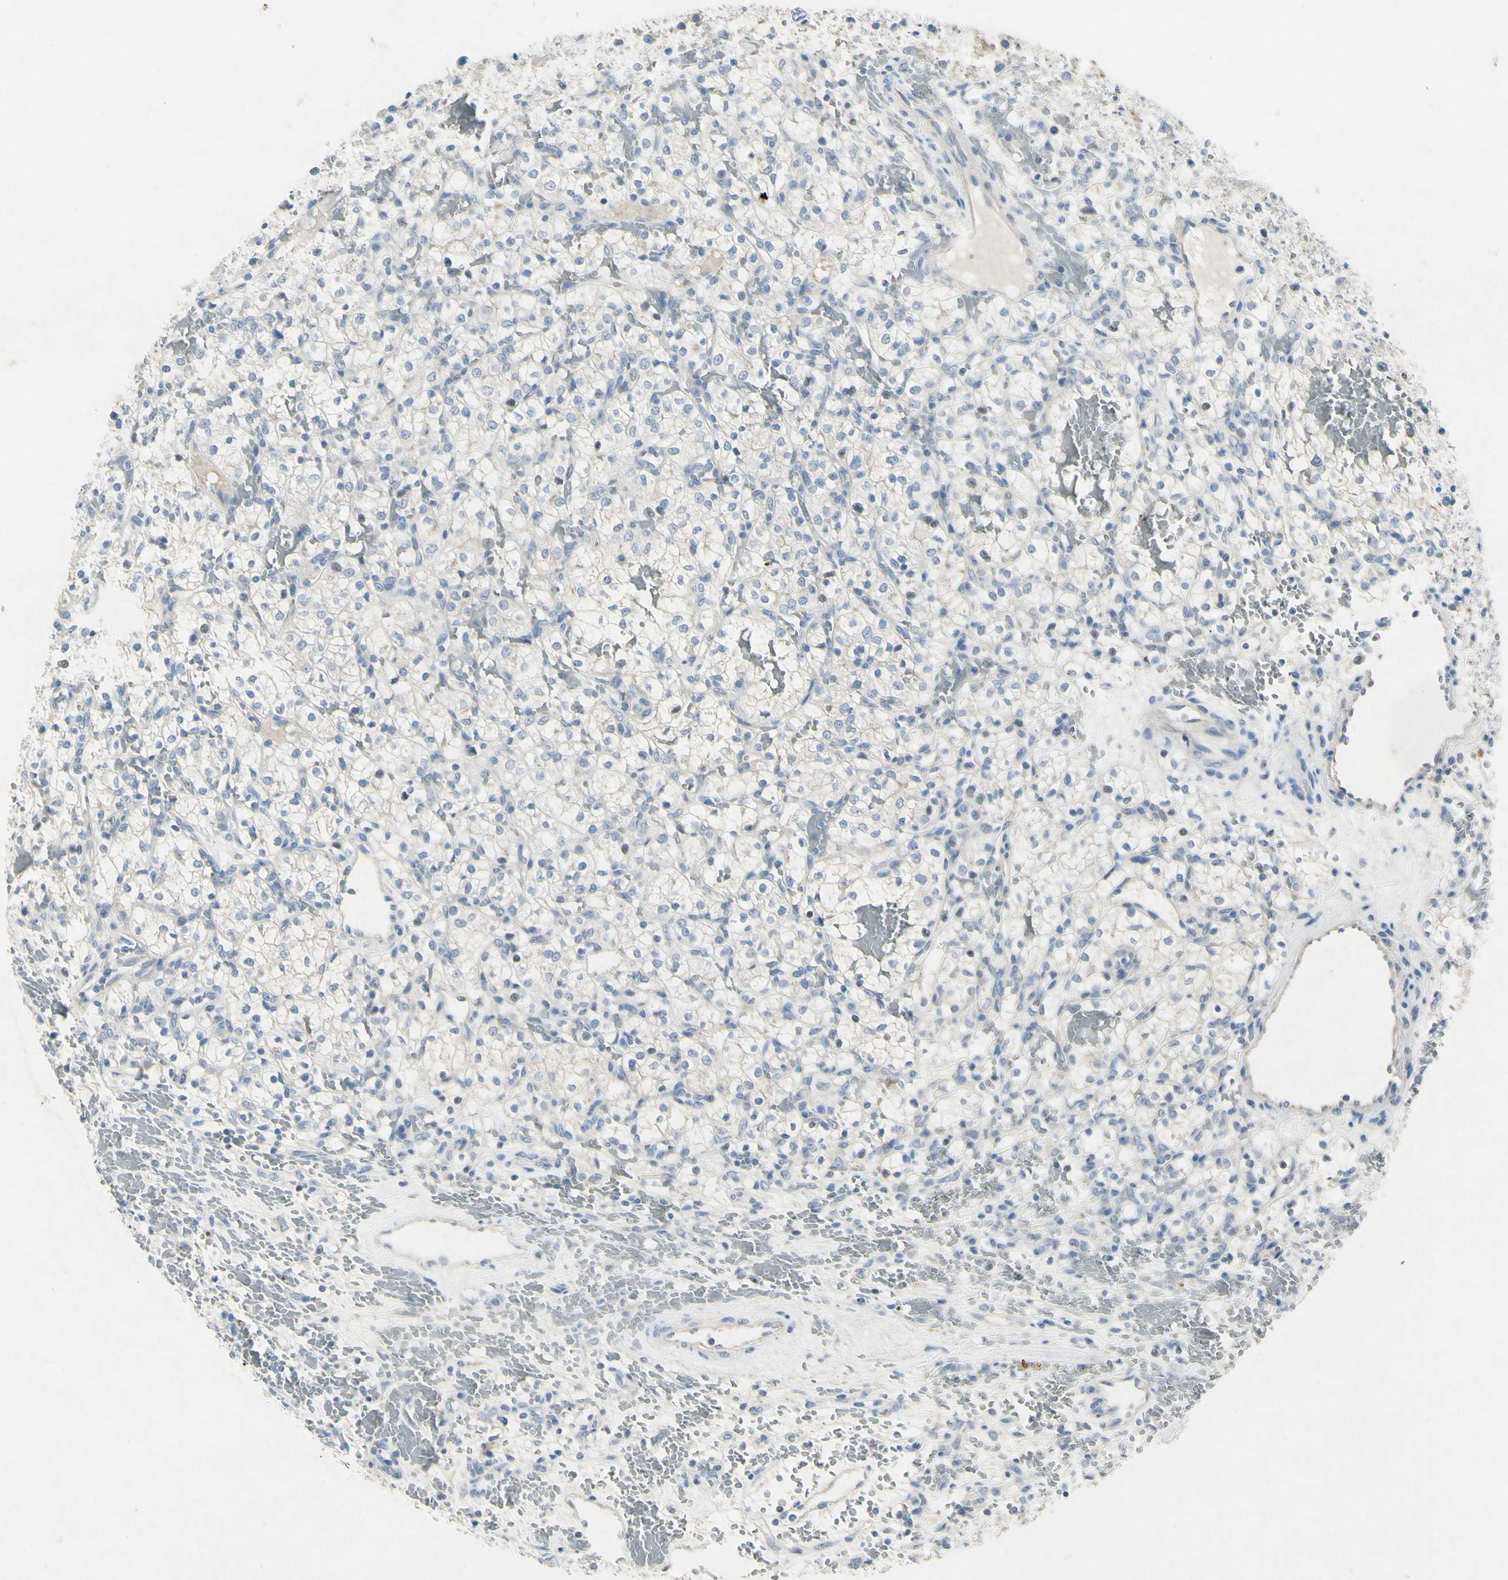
{"staining": {"intensity": "negative", "quantity": "none", "location": "none"}, "tissue": "renal cancer", "cell_type": "Tumor cells", "image_type": "cancer", "snomed": [{"axis": "morphology", "description": "Adenocarcinoma, NOS"}, {"axis": "topography", "description": "Kidney"}], "caption": "Immunohistochemistry (IHC) image of neoplastic tissue: renal cancer stained with DAB (3,3'-diaminobenzidine) displays no significant protein positivity in tumor cells. The staining is performed using DAB (3,3'-diaminobenzidine) brown chromogen with nuclei counter-stained in using hematoxylin.", "gene": "SNAP91", "patient": {"sex": "female", "age": 60}}